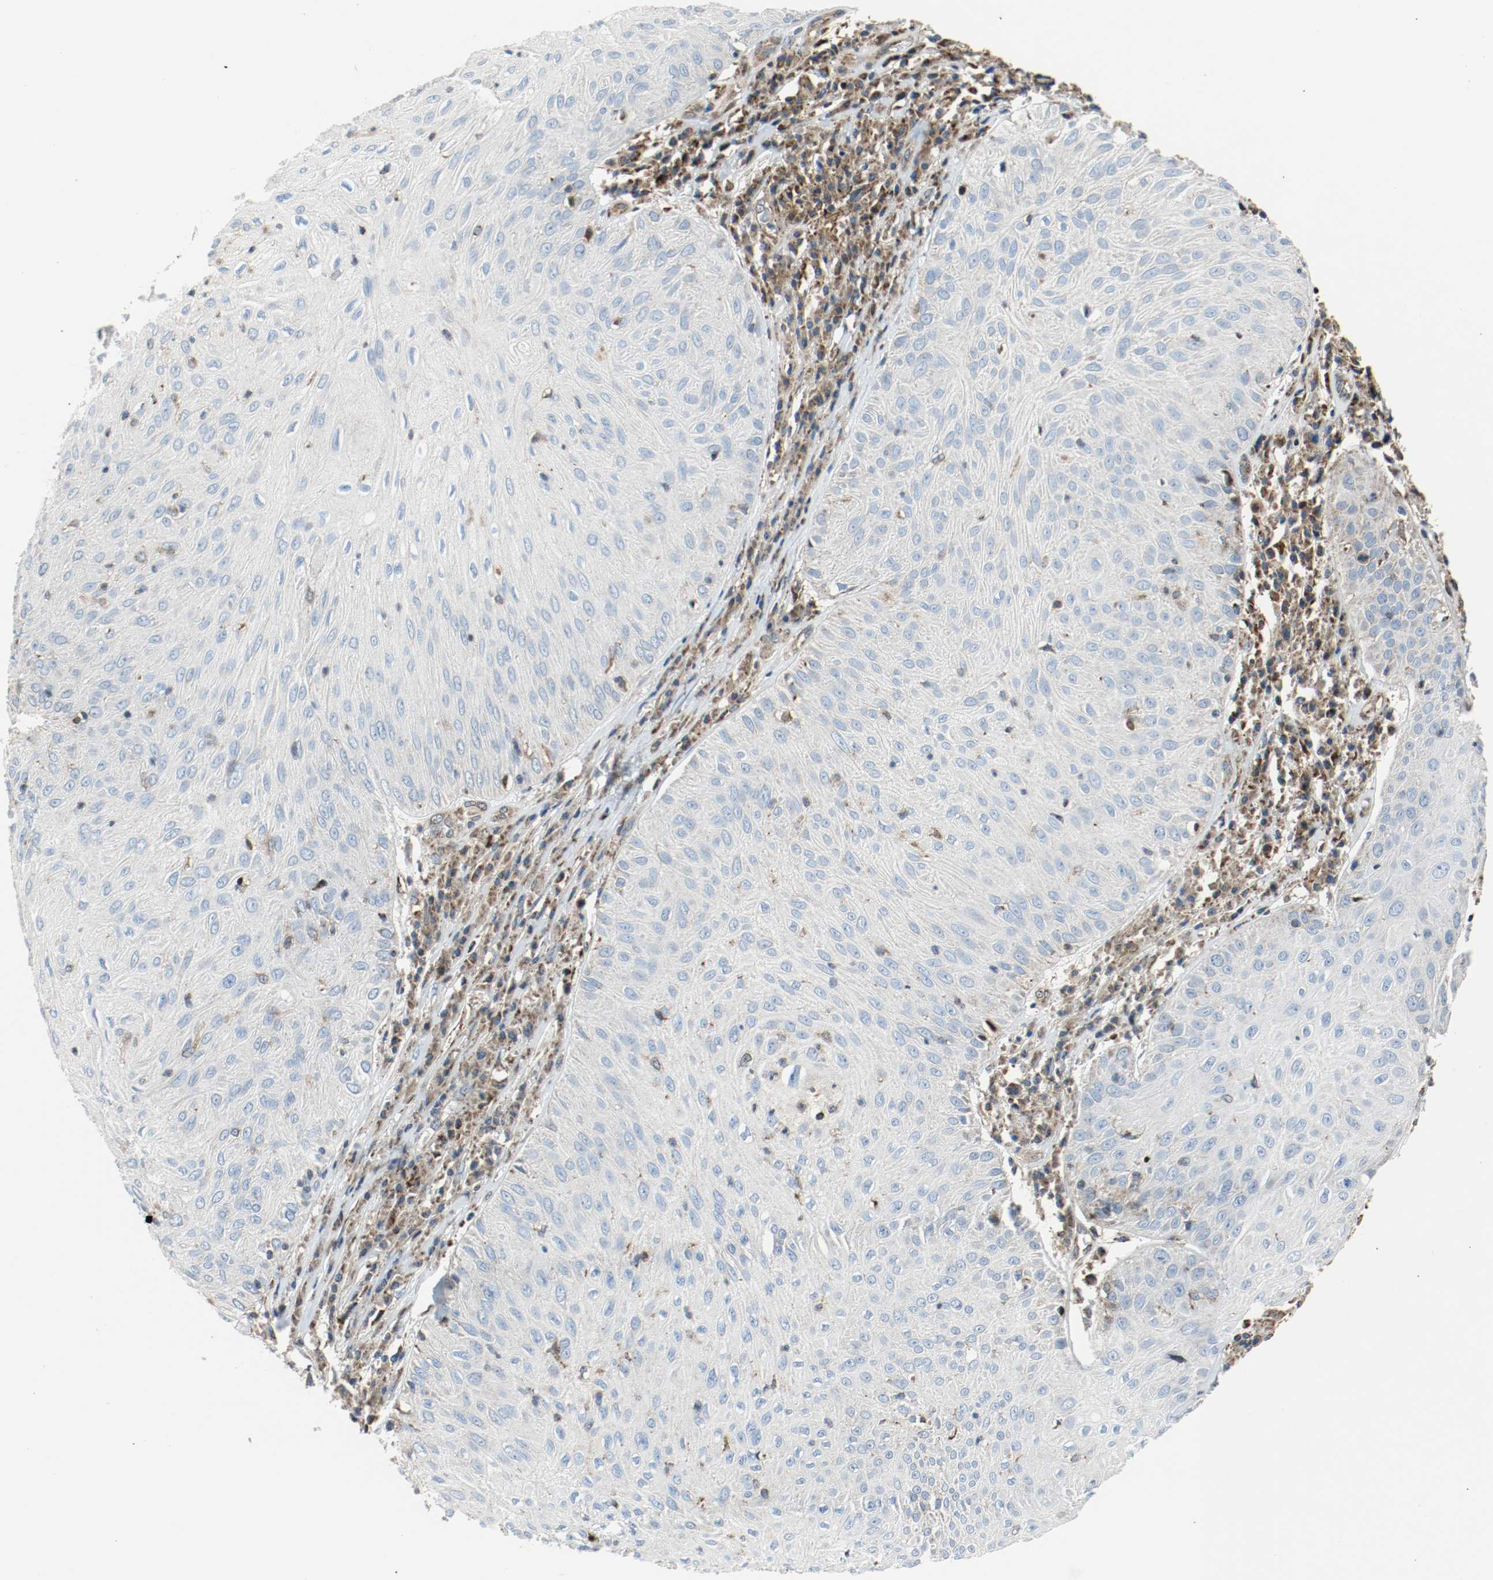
{"staining": {"intensity": "moderate", "quantity": "25%-75%", "location": "cytoplasmic/membranous"}, "tissue": "skin cancer", "cell_type": "Tumor cells", "image_type": "cancer", "snomed": [{"axis": "morphology", "description": "Squamous cell carcinoma, NOS"}, {"axis": "topography", "description": "Skin"}], "caption": "Skin squamous cell carcinoma stained with immunohistochemistry displays moderate cytoplasmic/membranous positivity in about 25%-75% of tumor cells. (Stains: DAB in brown, nuclei in blue, Microscopy: brightfield microscopy at high magnification).", "gene": "TXNRD1", "patient": {"sex": "male", "age": 65}}